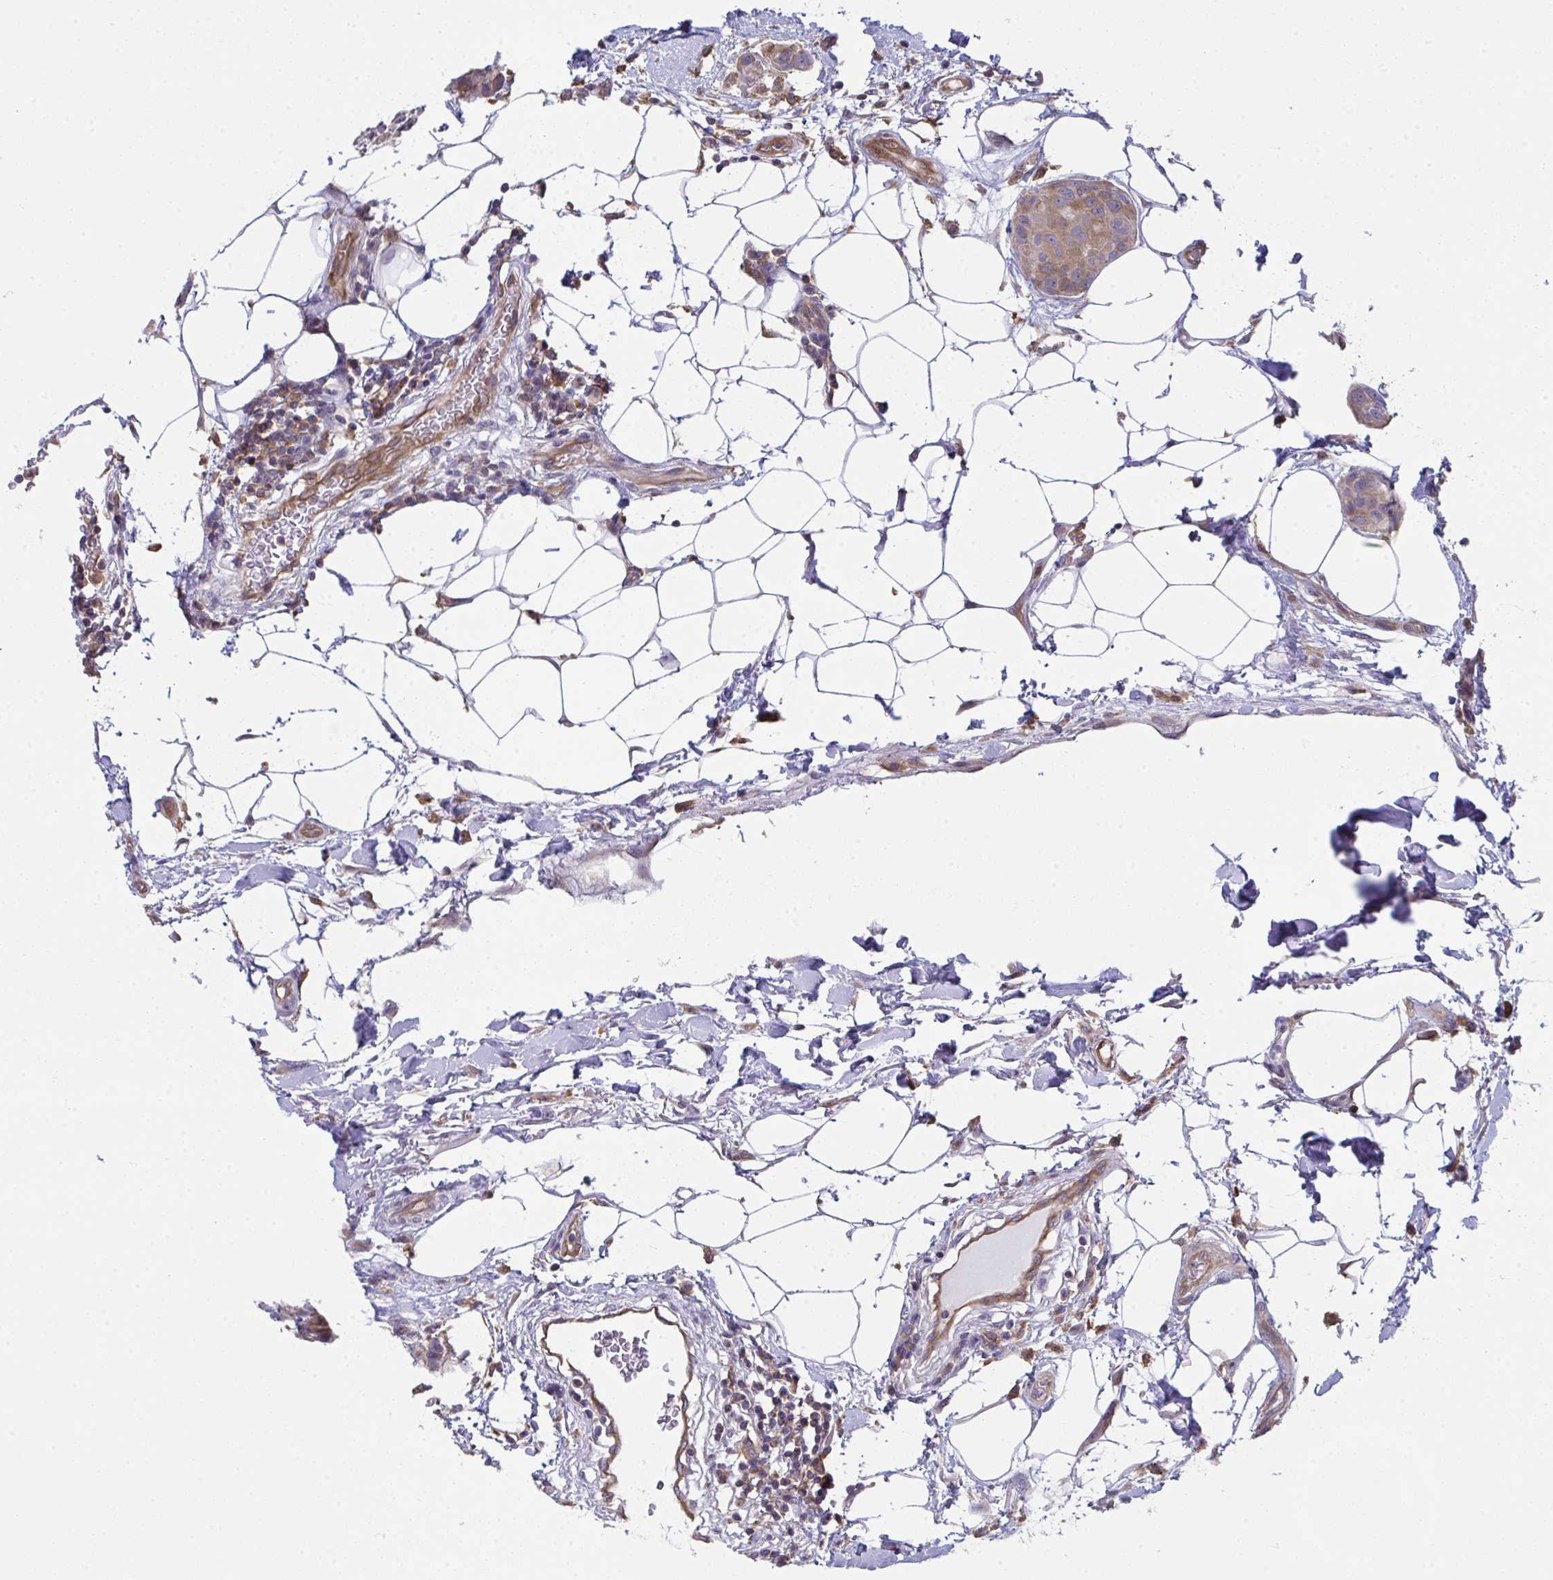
{"staining": {"intensity": "moderate", "quantity": ">75%", "location": "cytoplasmic/membranous"}, "tissue": "breast cancer", "cell_type": "Tumor cells", "image_type": "cancer", "snomed": [{"axis": "morphology", "description": "Duct carcinoma"}, {"axis": "topography", "description": "Breast"}, {"axis": "topography", "description": "Lymph node"}], "caption": "Moderate cytoplasmic/membranous expression for a protein is identified in approximately >75% of tumor cells of breast infiltrating ductal carcinoma using immunohistochemistry.", "gene": "ALDH16A1", "patient": {"sex": "female", "age": 80}}